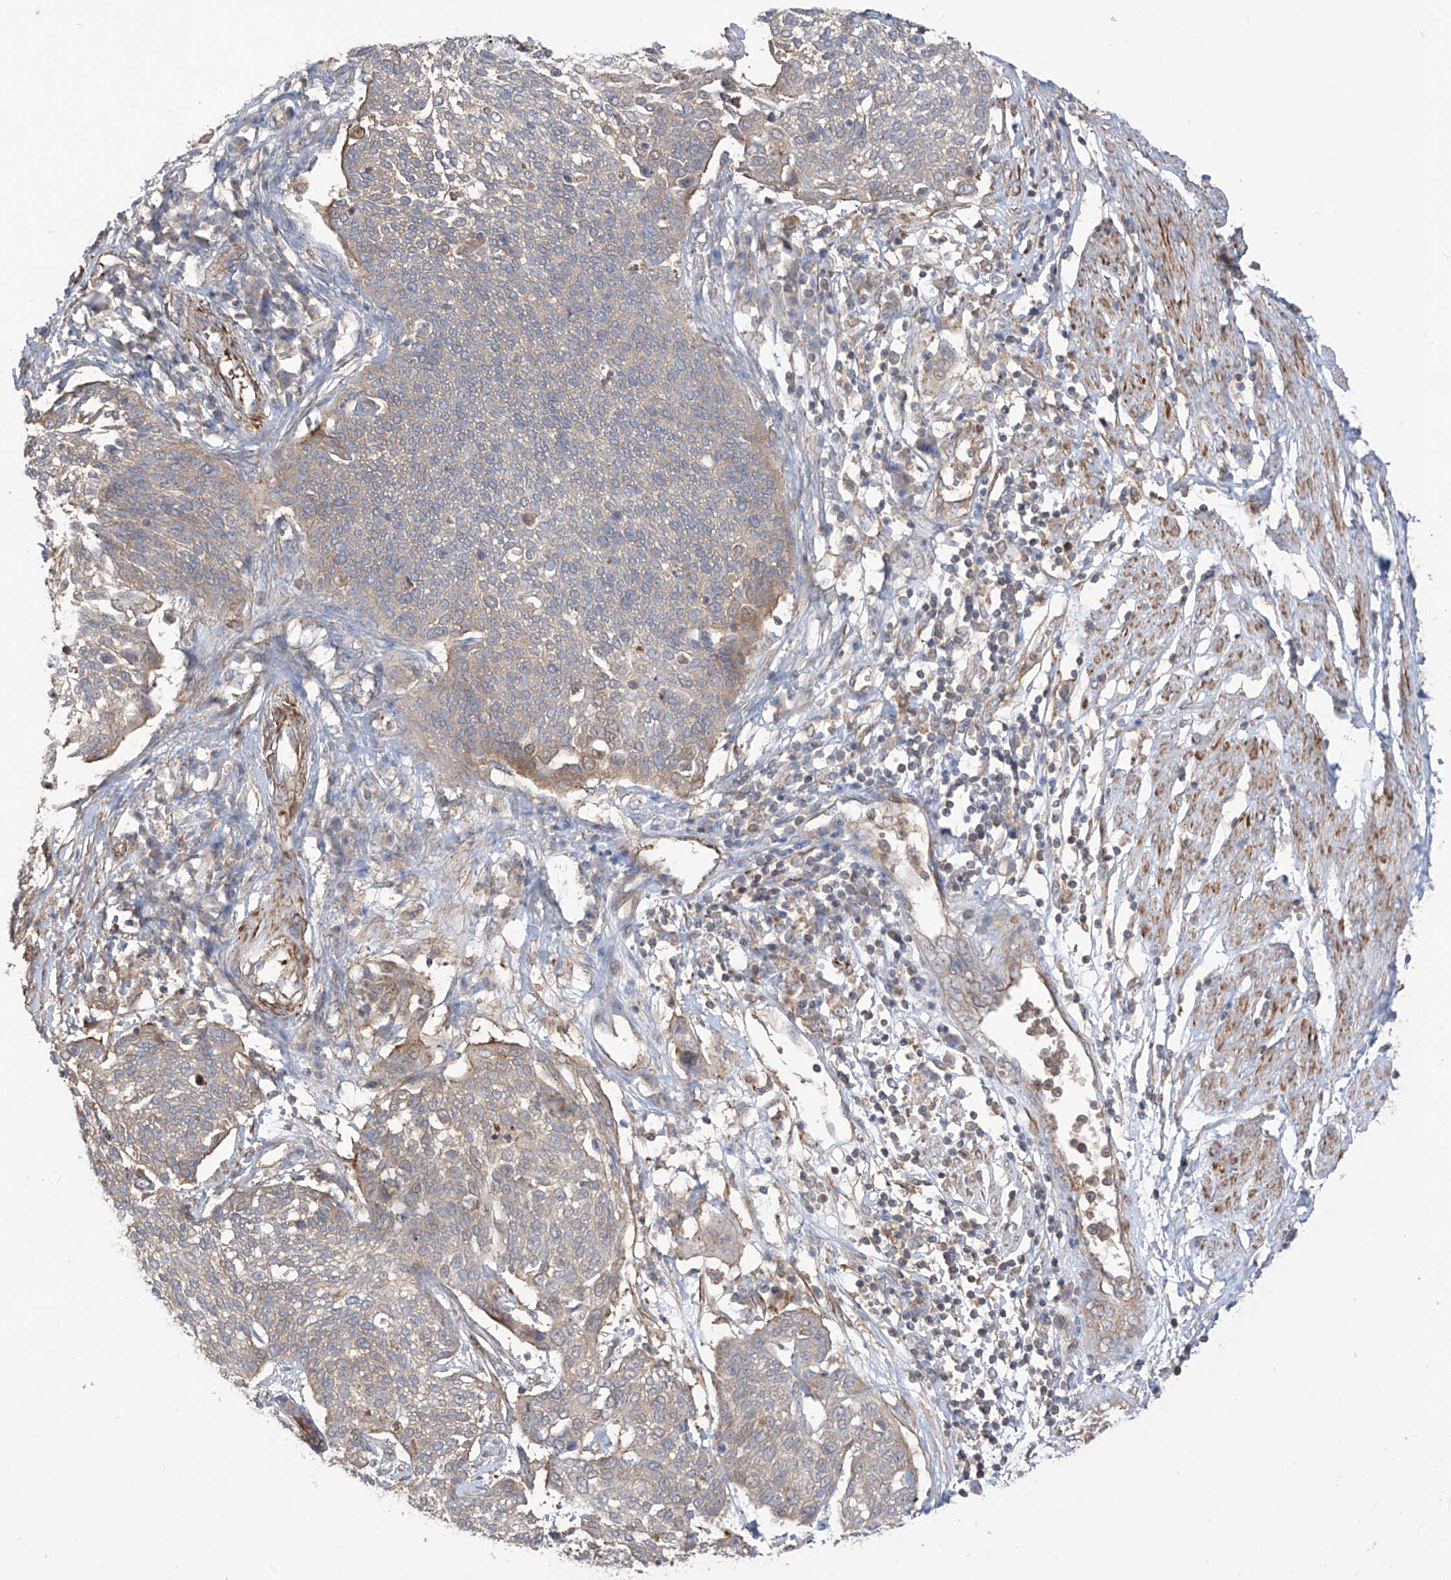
{"staining": {"intensity": "weak", "quantity": ">75%", "location": "cytoplasmic/membranous"}, "tissue": "cervical cancer", "cell_type": "Tumor cells", "image_type": "cancer", "snomed": [{"axis": "morphology", "description": "Squamous cell carcinoma, NOS"}, {"axis": "topography", "description": "Cervix"}], "caption": "High-magnification brightfield microscopy of squamous cell carcinoma (cervical) stained with DAB (3,3'-diaminobenzidine) (brown) and counterstained with hematoxylin (blue). tumor cells exhibit weak cytoplasmic/membranous expression is seen in about>75% of cells.", "gene": "TRMU", "patient": {"sex": "female", "age": 34}}